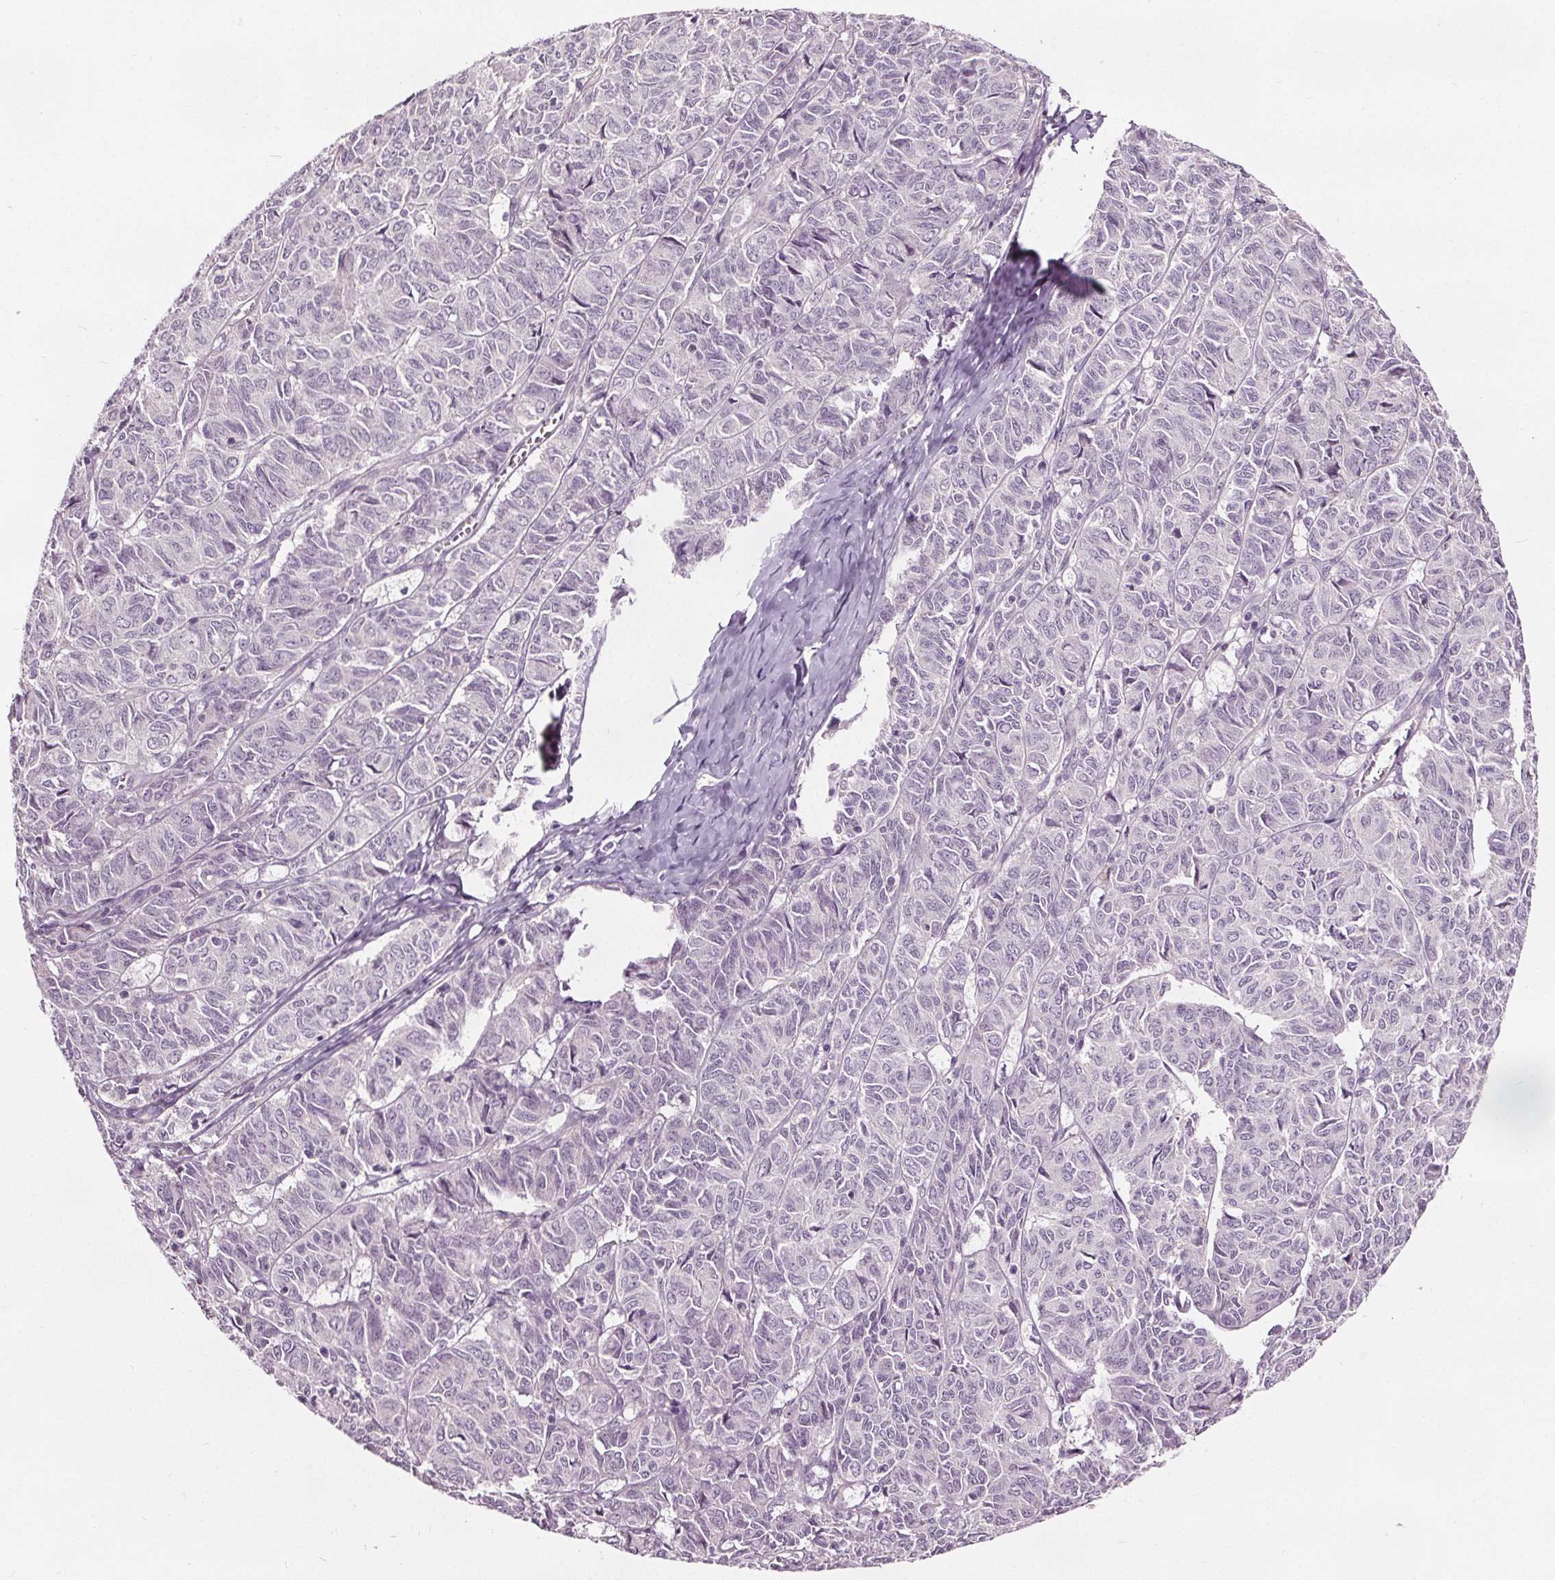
{"staining": {"intensity": "negative", "quantity": "none", "location": "none"}, "tissue": "ovarian cancer", "cell_type": "Tumor cells", "image_type": "cancer", "snomed": [{"axis": "morphology", "description": "Carcinoma, endometroid"}, {"axis": "topography", "description": "Ovary"}], "caption": "Protein analysis of ovarian cancer shows no significant staining in tumor cells.", "gene": "RASA1", "patient": {"sex": "female", "age": 80}}